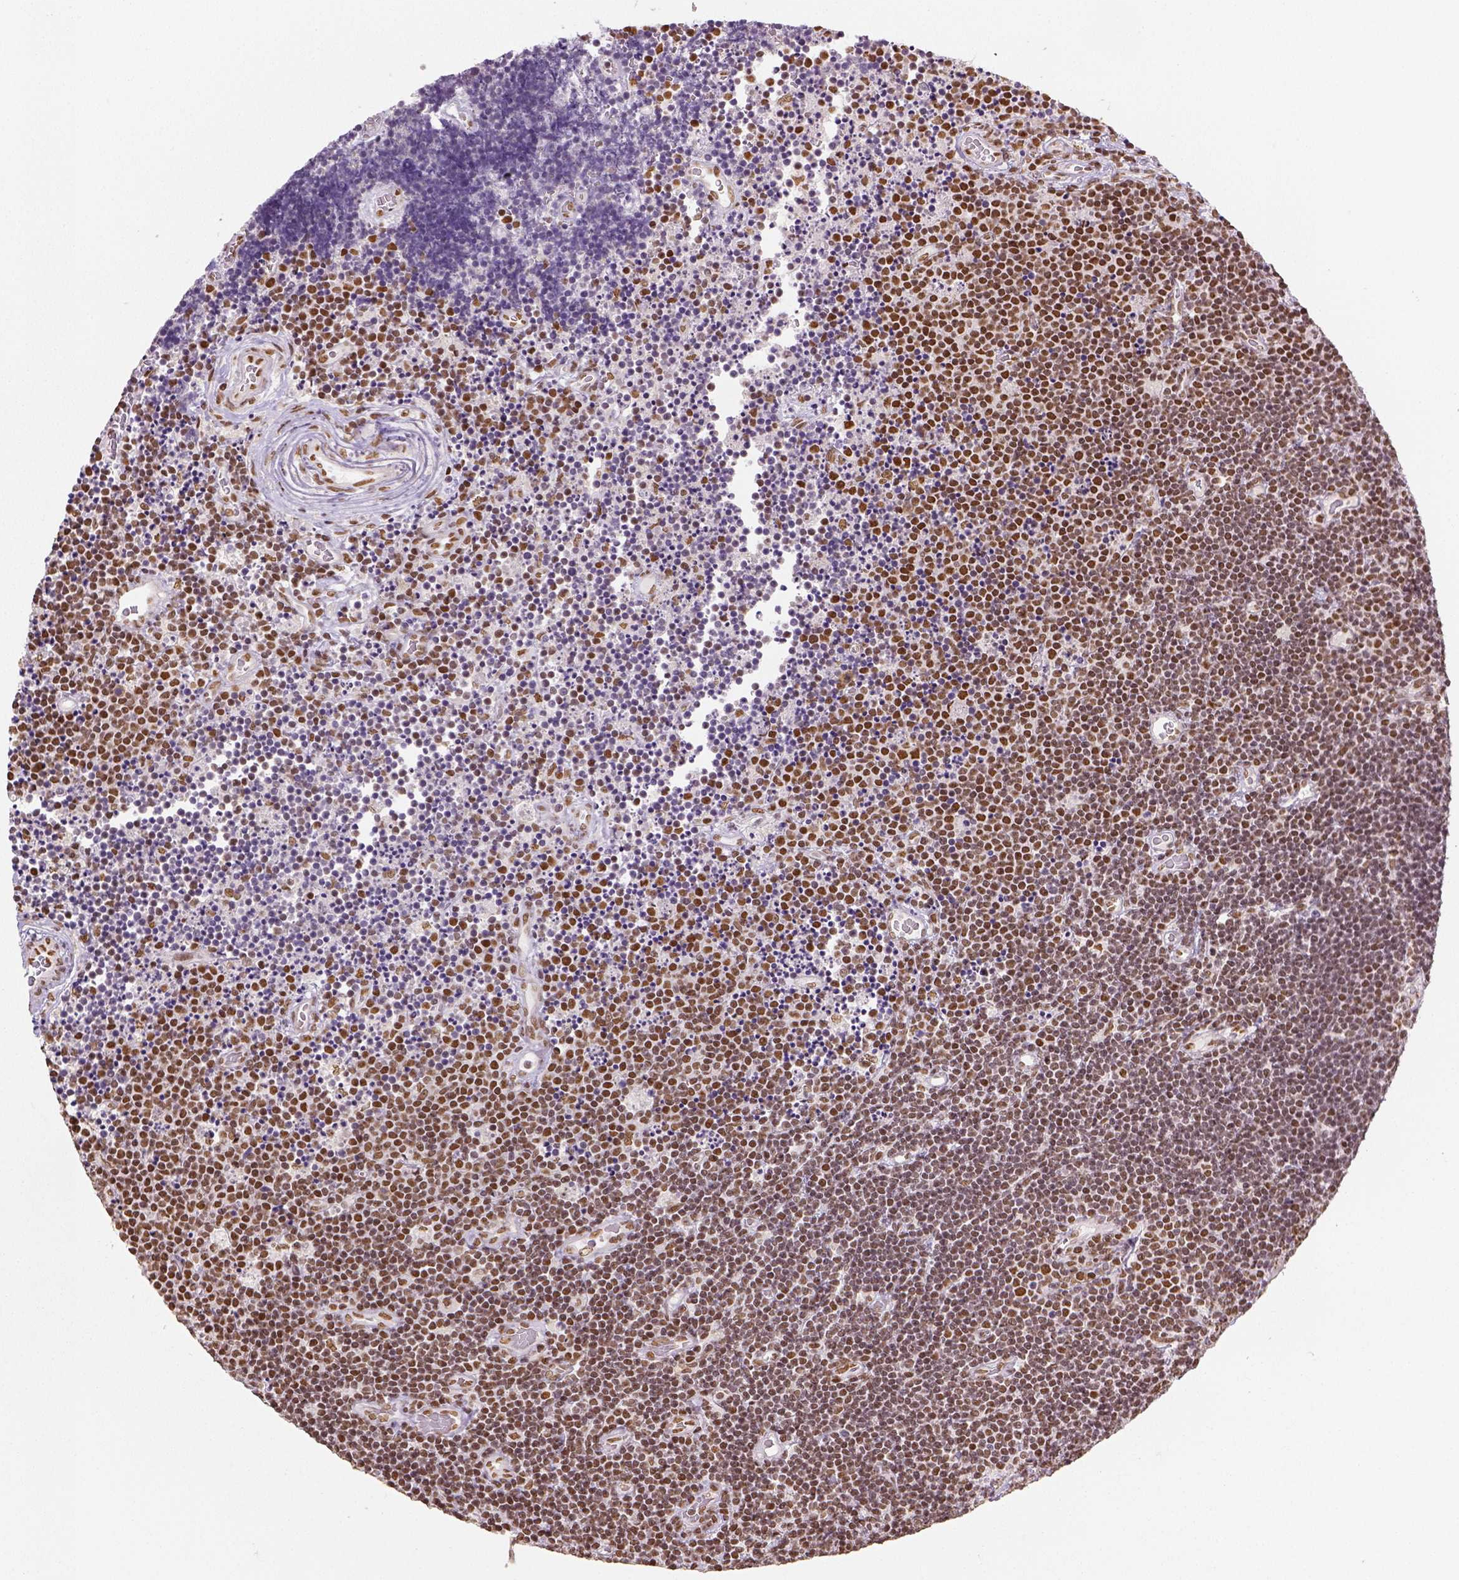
{"staining": {"intensity": "strong", "quantity": ">75%", "location": "nuclear"}, "tissue": "lymphoma", "cell_type": "Tumor cells", "image_type": "cancer", "snomed": [{"axis": "morphology", "description": "Malignant lymphoma, non-Hodgkin's type, Low grade"}, {"axis": "topography", "description": "Brain"}], "caption": "Low-grade malignant lymphoma, non-Hodgkin's type stained with IHC reveals strong nuclear expression in about >75% of tumor cells.", "gene": "FANCE", "patient": {"sex": "female", "age": 66}}